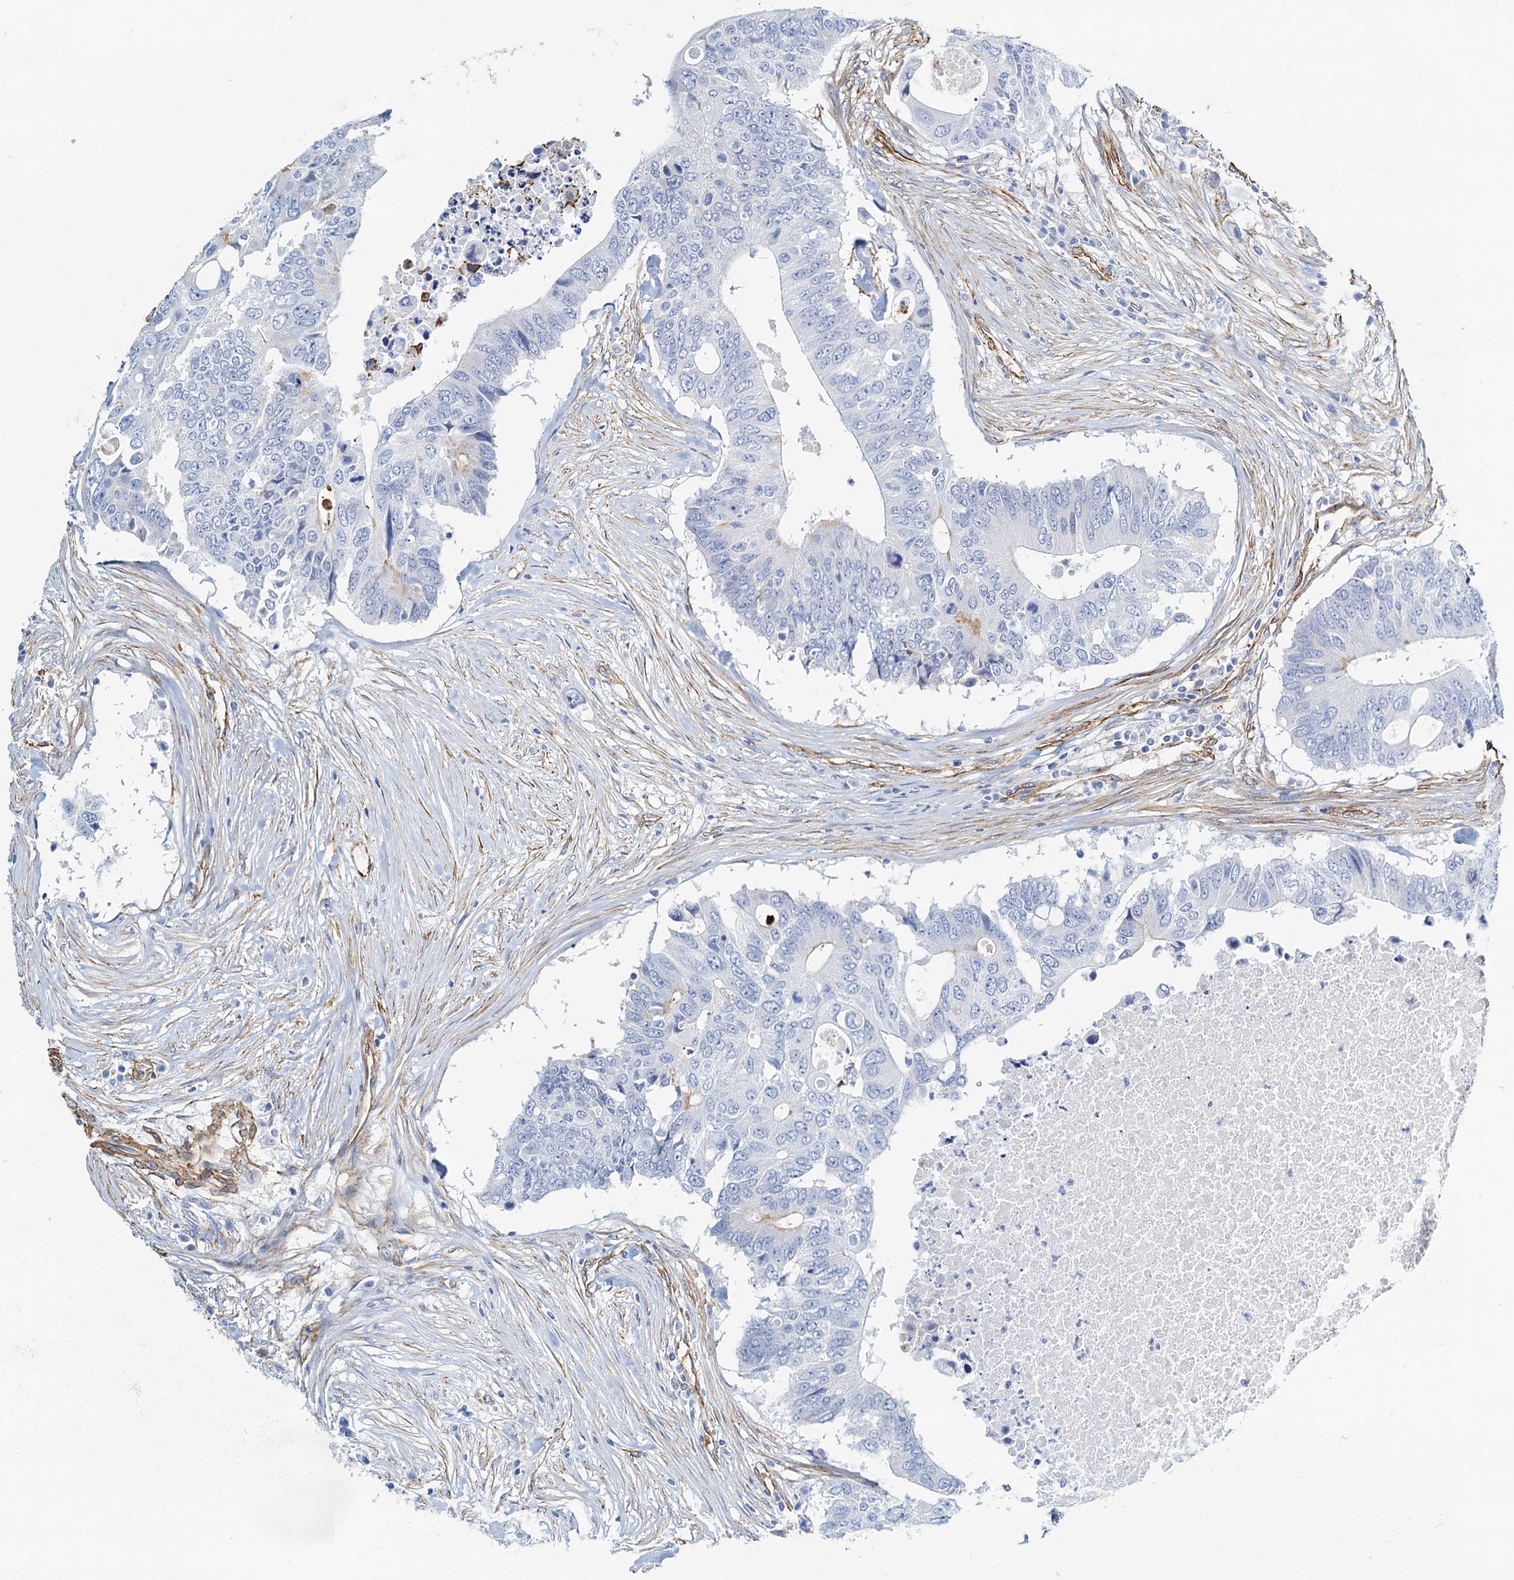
{"staining": {"intensity": "negative", "quantity": "none", "location": "none"}, "tissue": "colorectal cancer", "cell_type": "Tumor cells", "image_type": "cancer", "snomed": [{"axis": "morphology", "description": "Adenocarcinoma, NOS"}, {"axis": "topography", "description": "Colon"}], "caption": "Immunohistochemistry (IHC) image of neoplastic tissue: adenocarcinoma (colorectal) stained with DAB shows no significant protein expression in tumor cells.", "gene": "DGKG", "patient": {"sex": "male", "age": 71}}